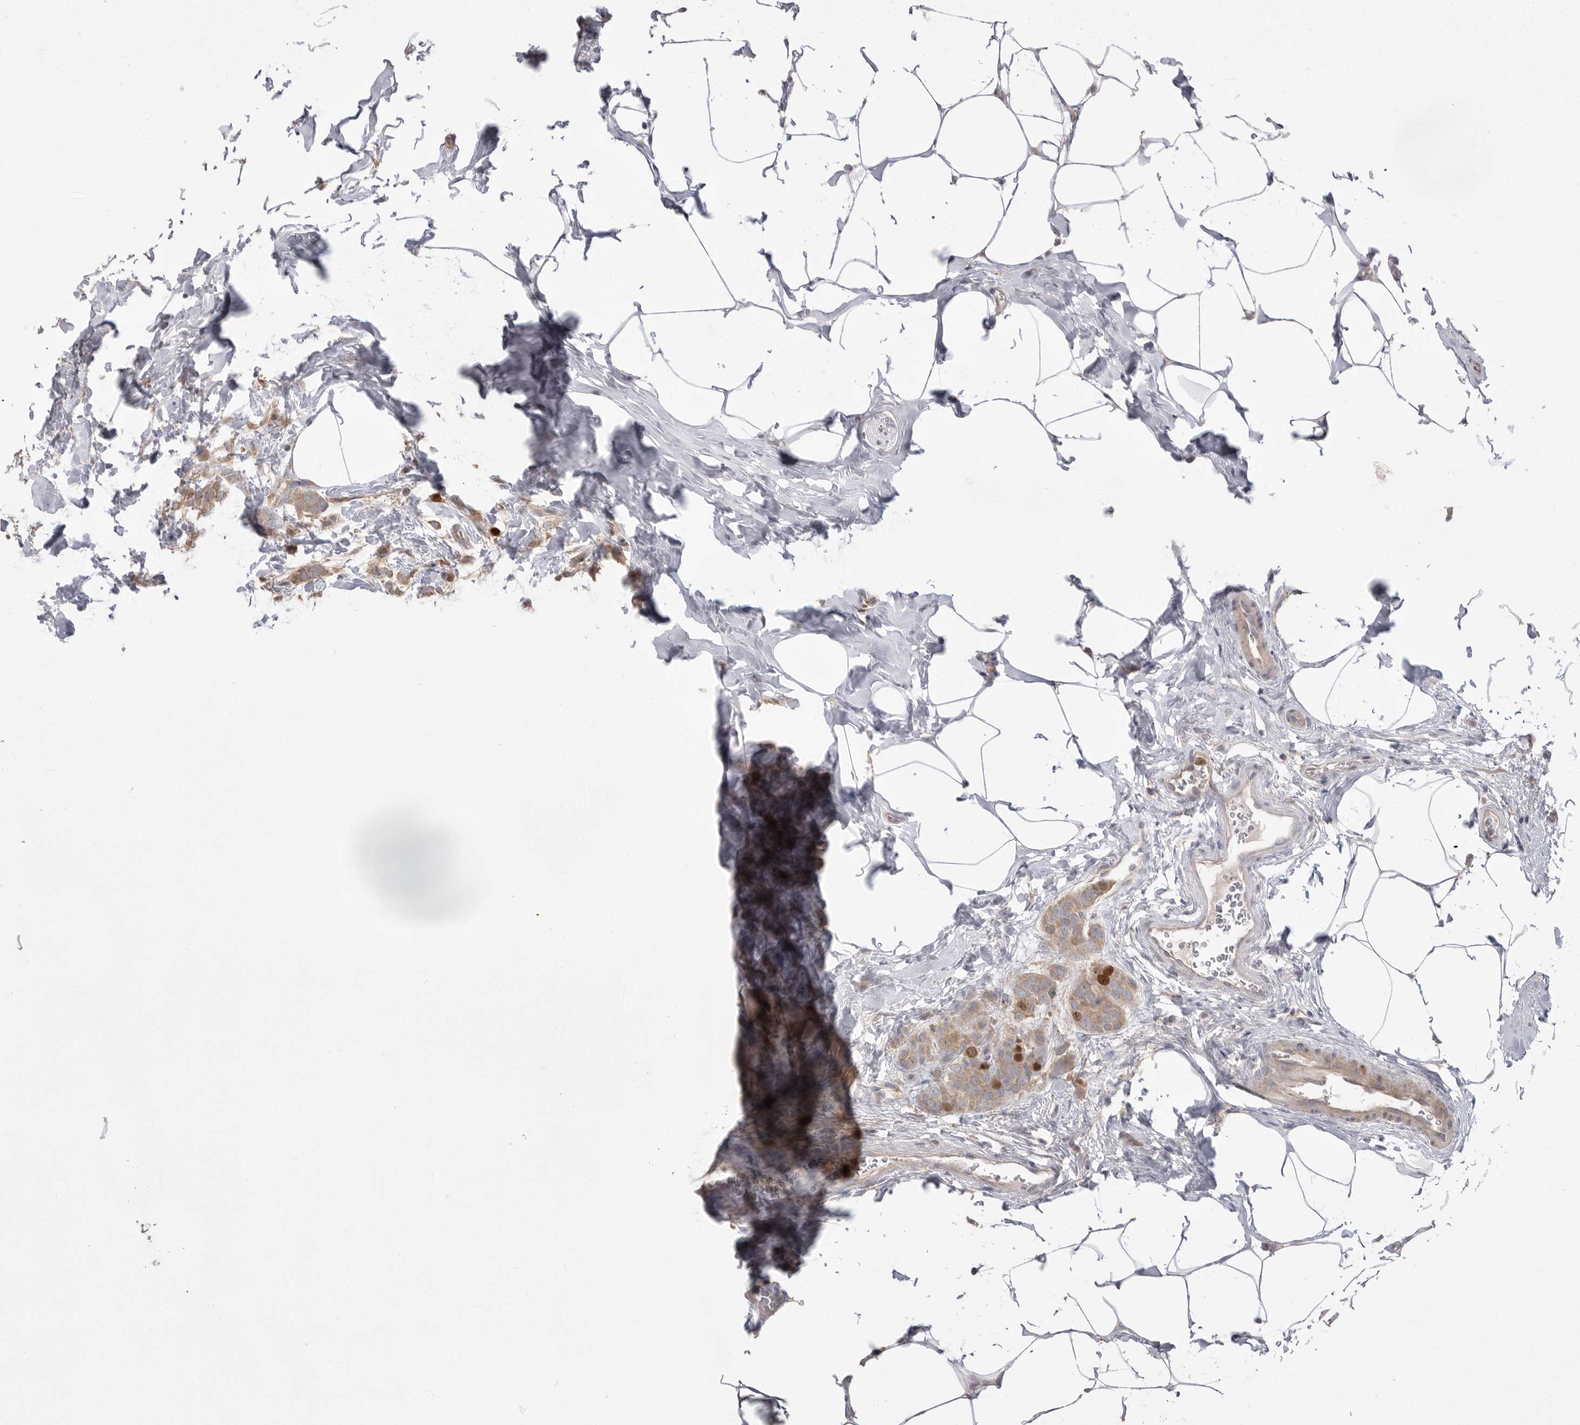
{"staining": {"intensity": "strong", "quantity": "<25%", "location": "cytoplasmic/membranous,nuclear"}, "tissue": "breast cancer", "cell_type": "Tumor cells", "image_type": "cancer", "snomed": [{"axis": "morphology", "description": "Lobular carcinoma, in situ"}, {"axis": "morphology", "description": "Lobular carcinoma"}, {"axis": "topography", "description": "Breast"}], "caption": "An image showing strong cytoplasmic/membranous and nuclear positivity in about <25% of tumor cells in breast cancer, as visualized by brown immunohistochemical staining.", "gene": "TOP2A", "patient": {"sex": "female", "age": 41}}